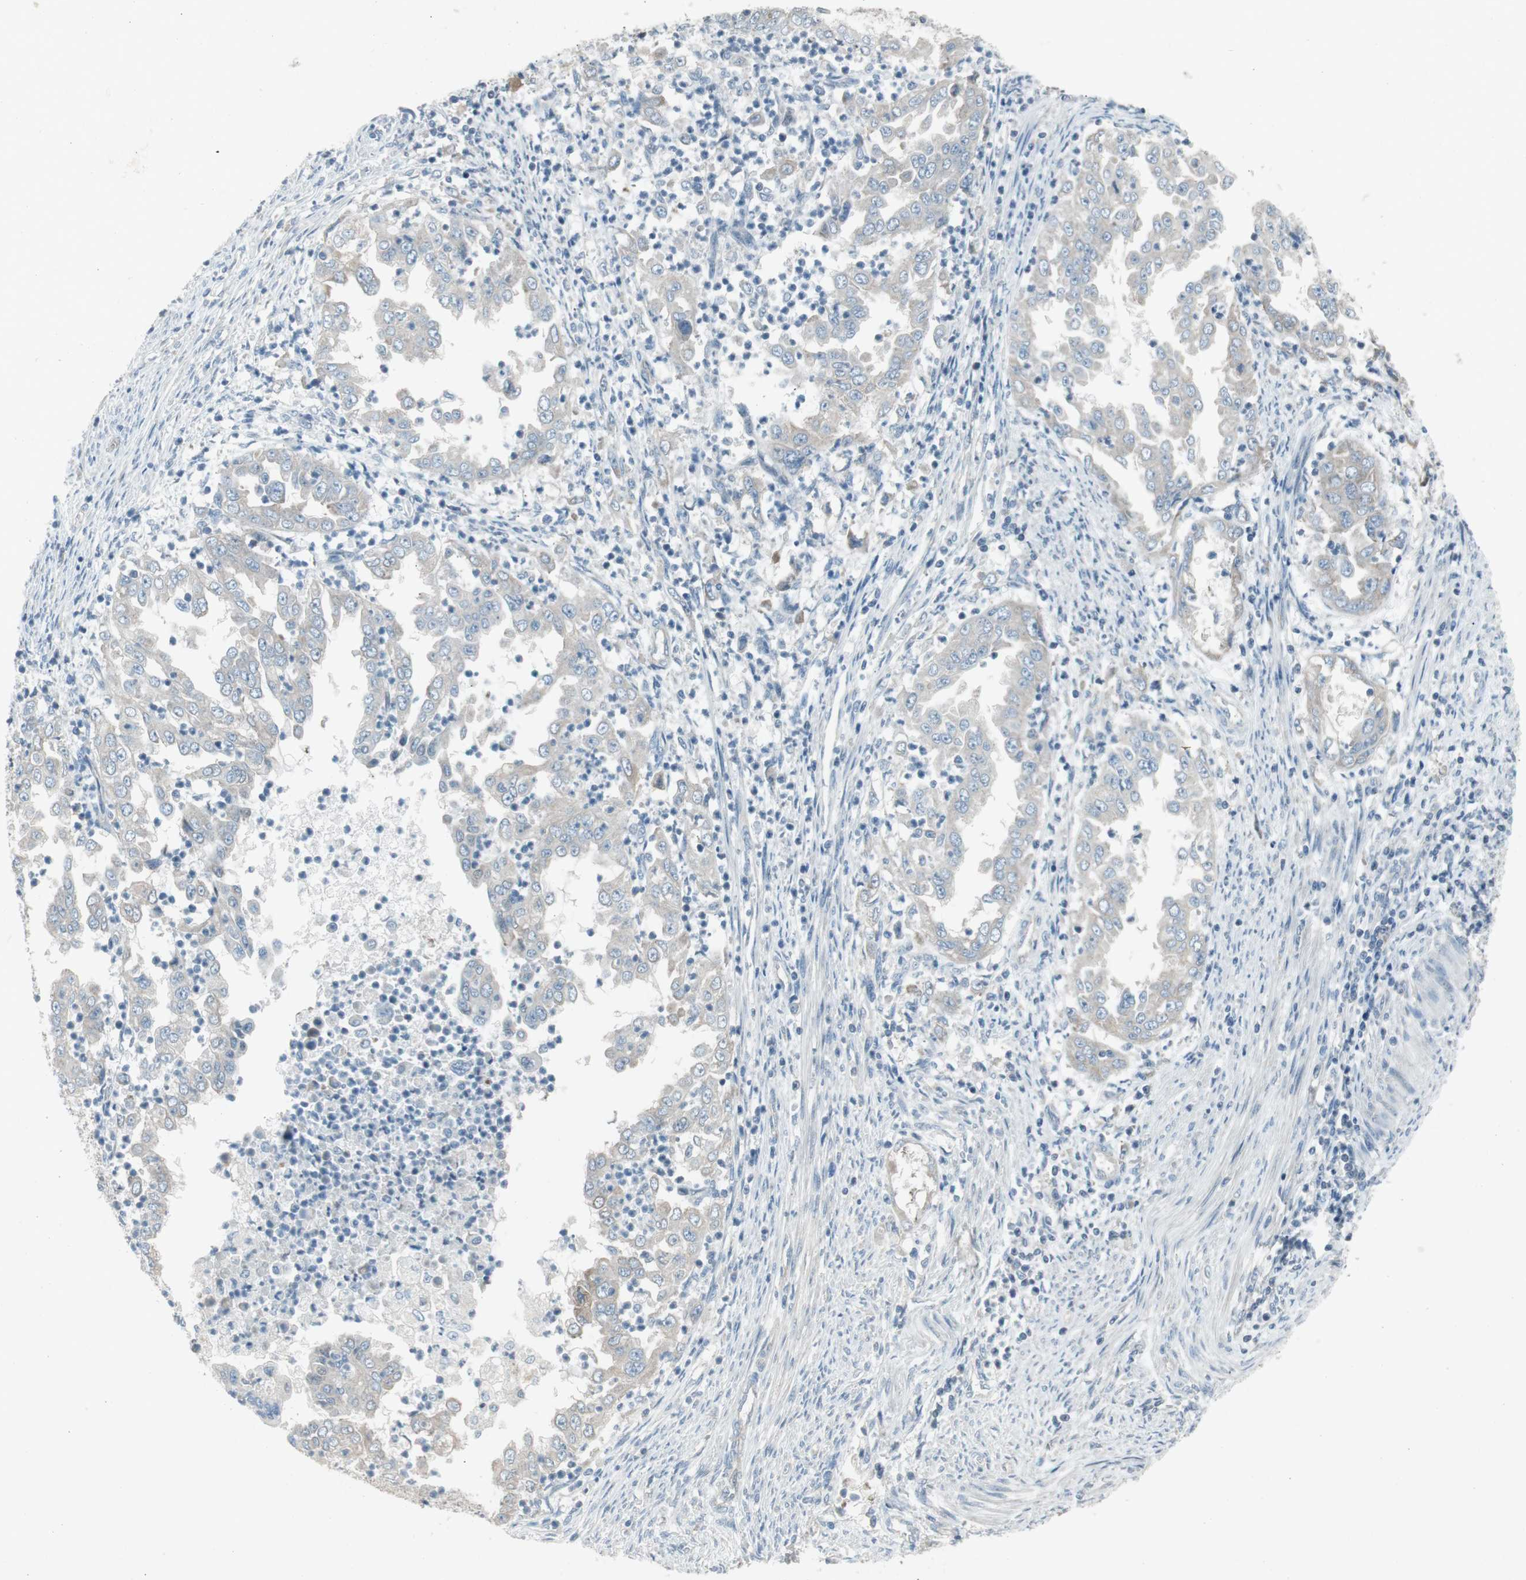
{"staining": {"intensity": "weak", "quantity": "<25%", "location": "cytoplasmic/membranous"}, "tissue": "endometrial cancer", "cell_type": "Tumor cells", "image_type": "cancer", "snomed": [{"axis": "morphology", "description": "Adenocarcinoma, NOS"}, {"axis": "topography", "description": "Endometrium"}], "caption": "Endometrial adenocarcinoma was stained to show a protein in brown. There is no significant staining in tumor cells.", "gene": "PANK2", "patient": {"sex": "female", "age": 85}}